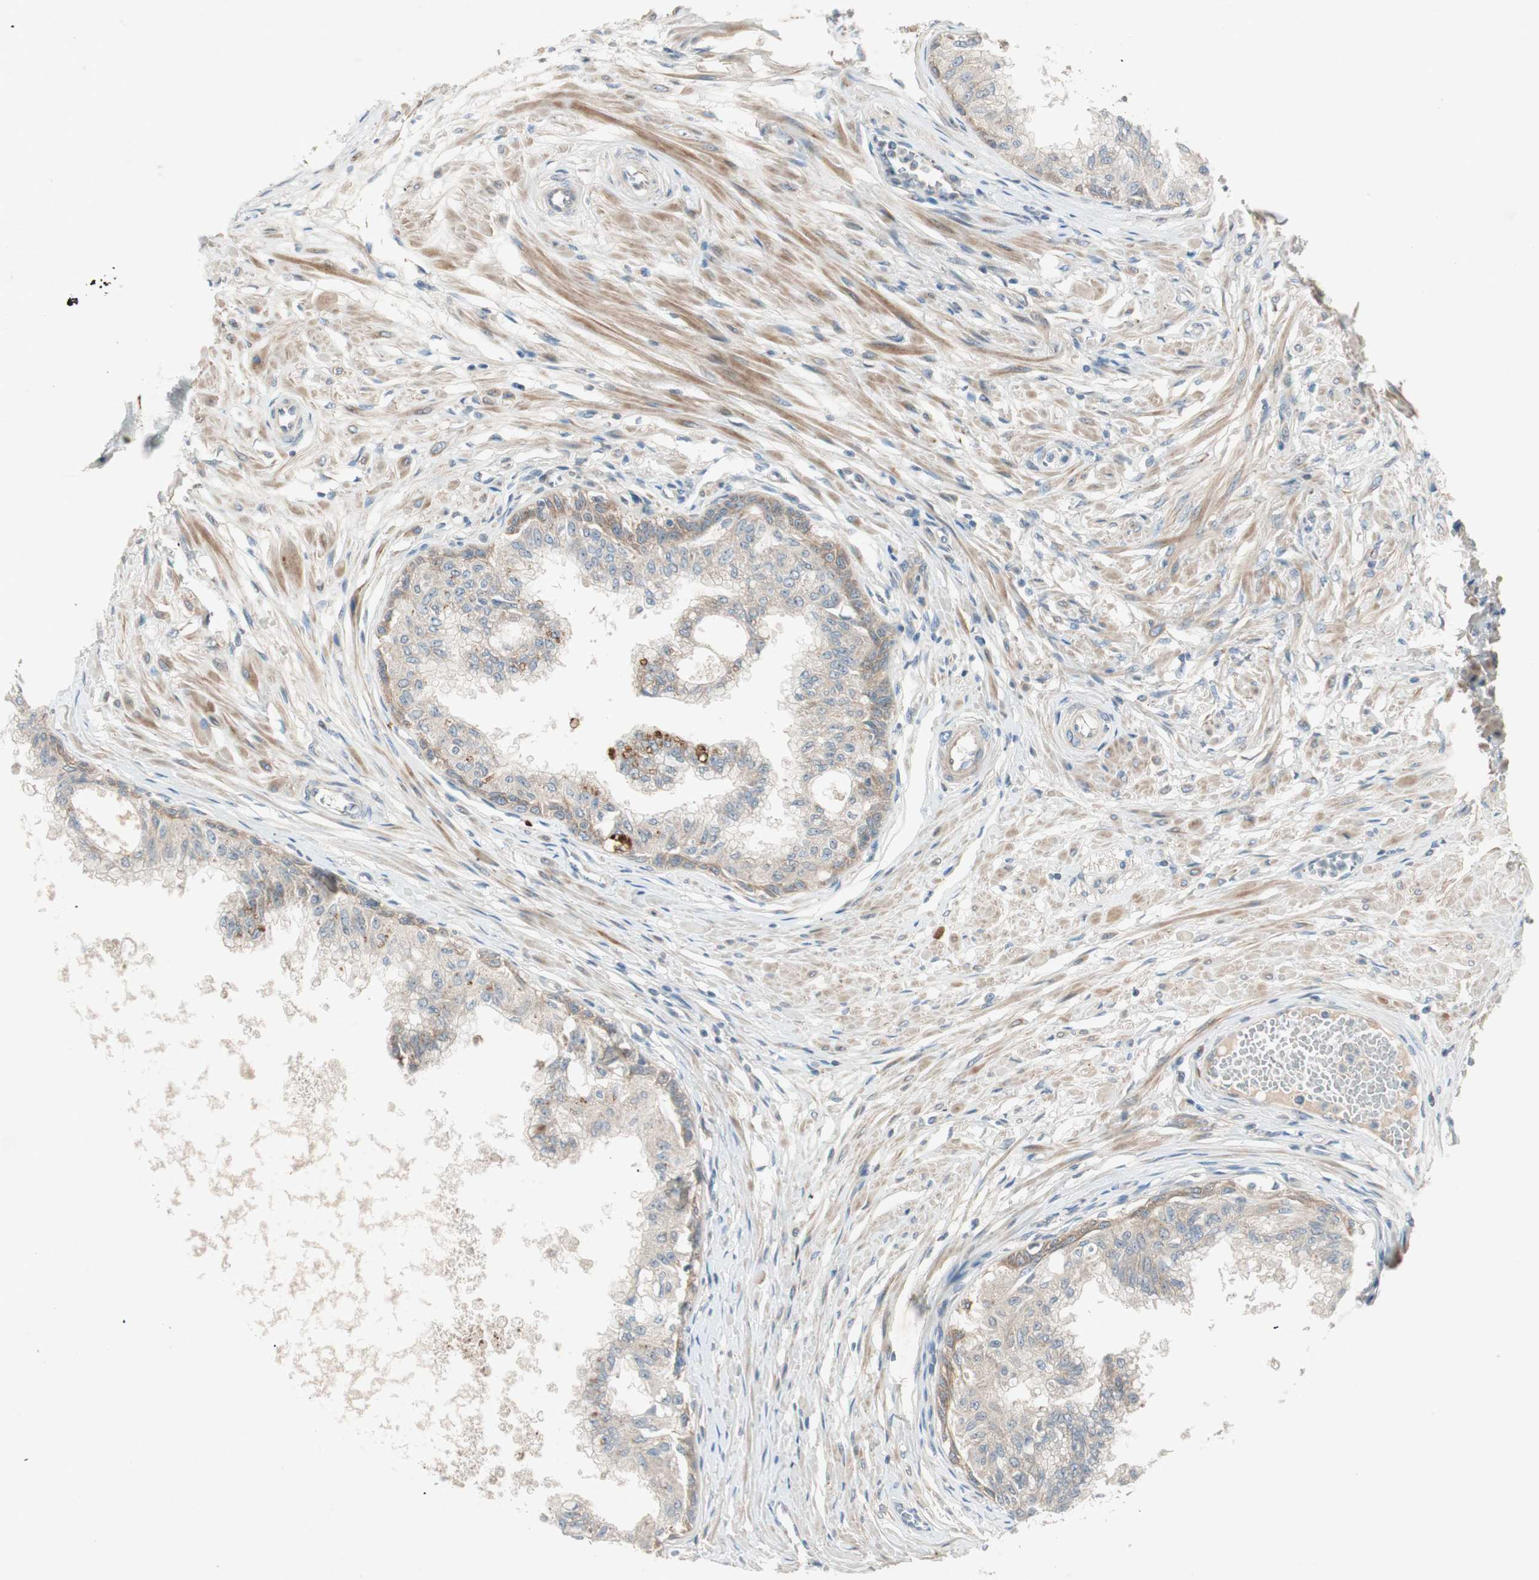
{"staining": {"intensity": "moderate", "quantity": ">75%", "location": "cytoplasmic/membranous"}, "tissue": "prostate", "cell_type": "Glandular cells", "image_type": "normal", "snomed": [{"axis": "morphology", "description": "Normal tissue, NOS"}, {"axis": "topography", "description": "Prostate"}, {"axis": "topography", "description": "Seminal veicle"}], "caption": "Prostate stained with DAB (3,3'-diaminobenzidine) immunohistochemistry (IHC) displays medium levels of moderate cytoplasmic/membranous positivity in approximately >75% of glandular cells.", "gene": "APOO", "patient": {"sex": "male", "age": 60}}